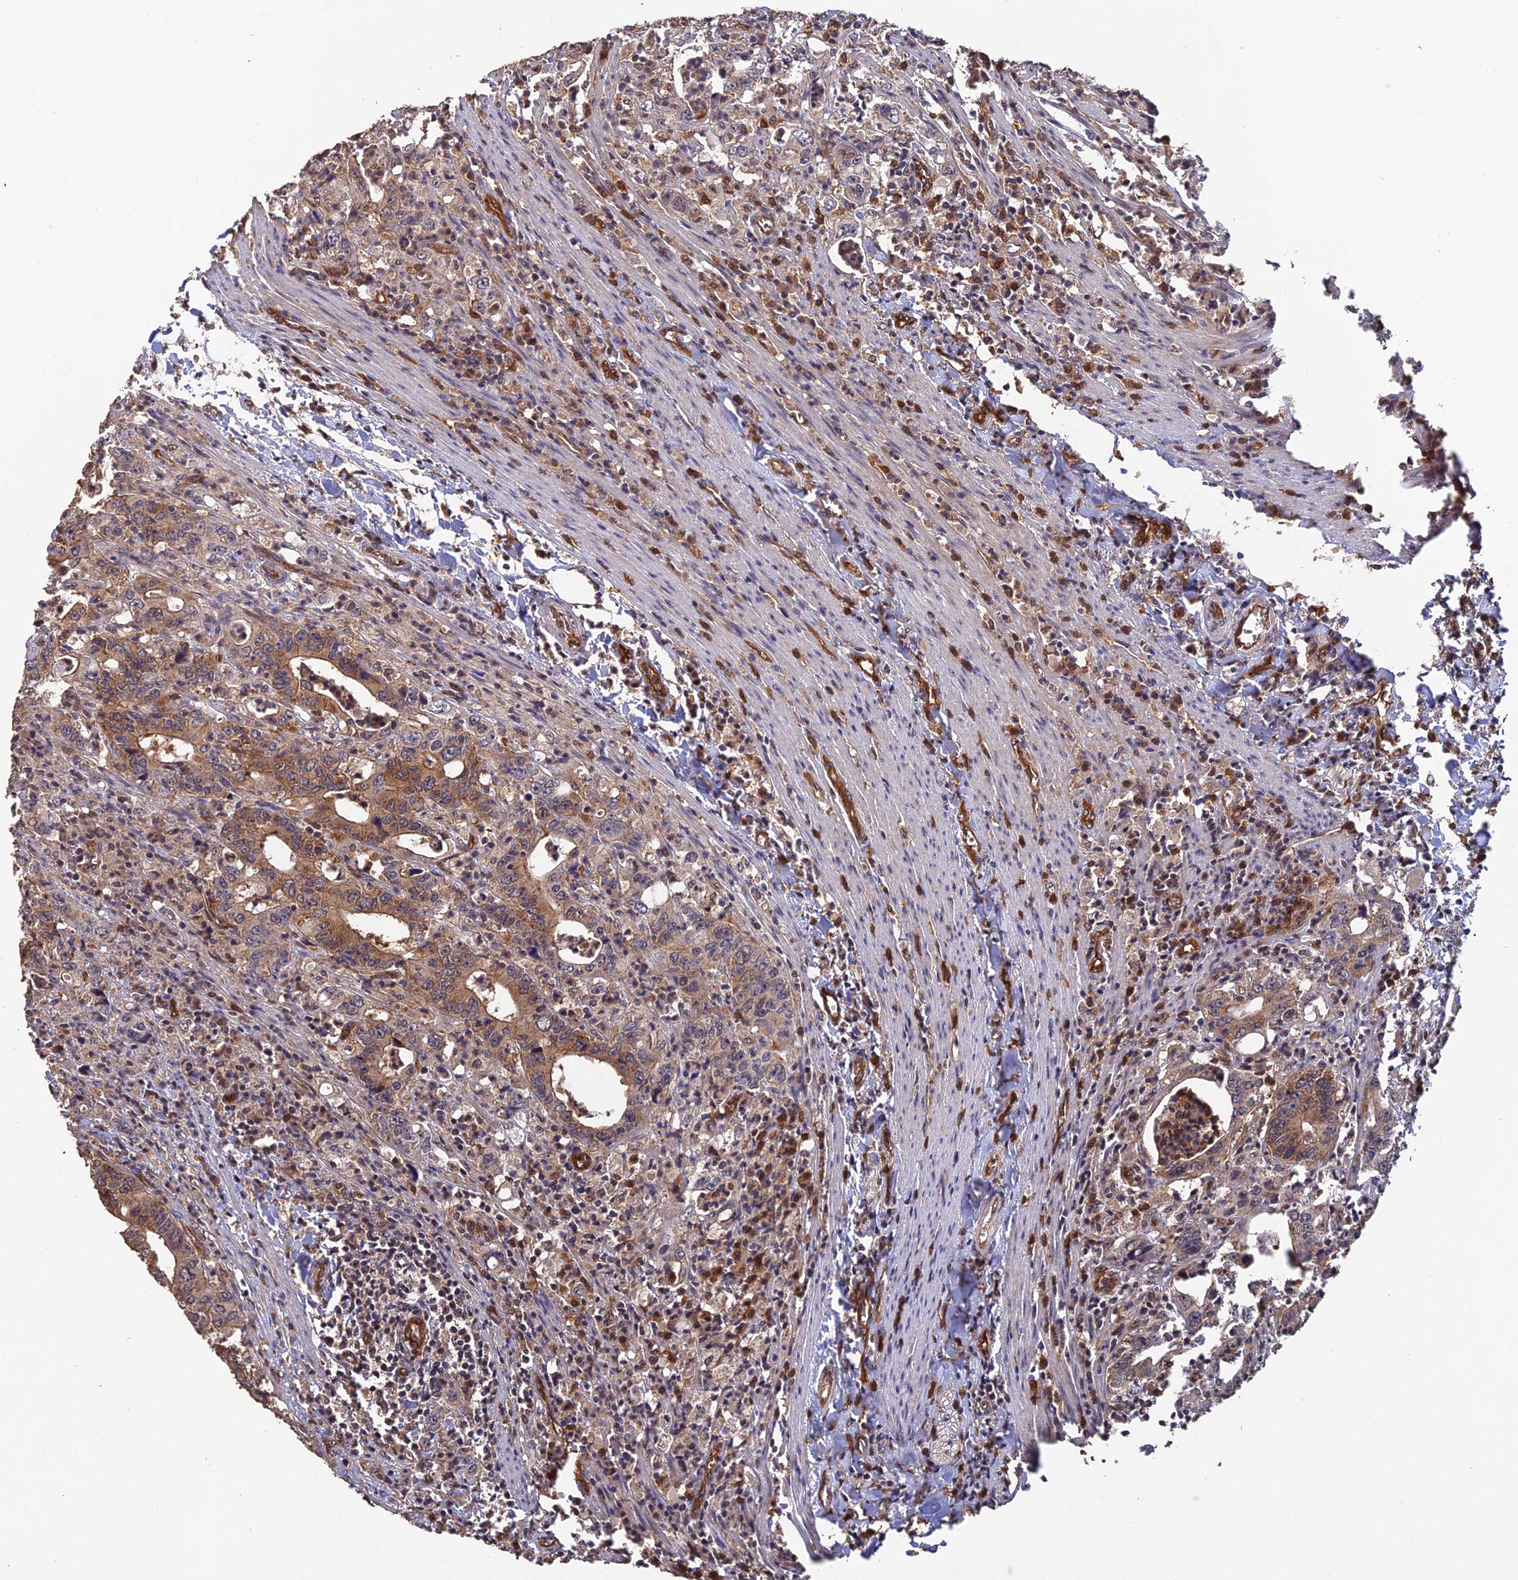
{"staining": {"intensity": "moderate", "quantity": "25%-75%", "location": "cytoplasmic/membranous"}, "tissue": "colorectal cancer", "cell_type": "Tumor cells", "image_type": "cancer", "snomed": [{"axis": "morphology", "description": "Adenocarcinoma, NOS"}, {"axis": "topography", "description": "Colon"}], "caption": "This is a histology image of immunohistochemistry staining of adenocarcinoma (colorectal), which shows moderate expression in the cytoplasmic/membranous of tumor cells.", "gene": "RALGAPA2", "patient": {"sex": "female", "age": 75}}